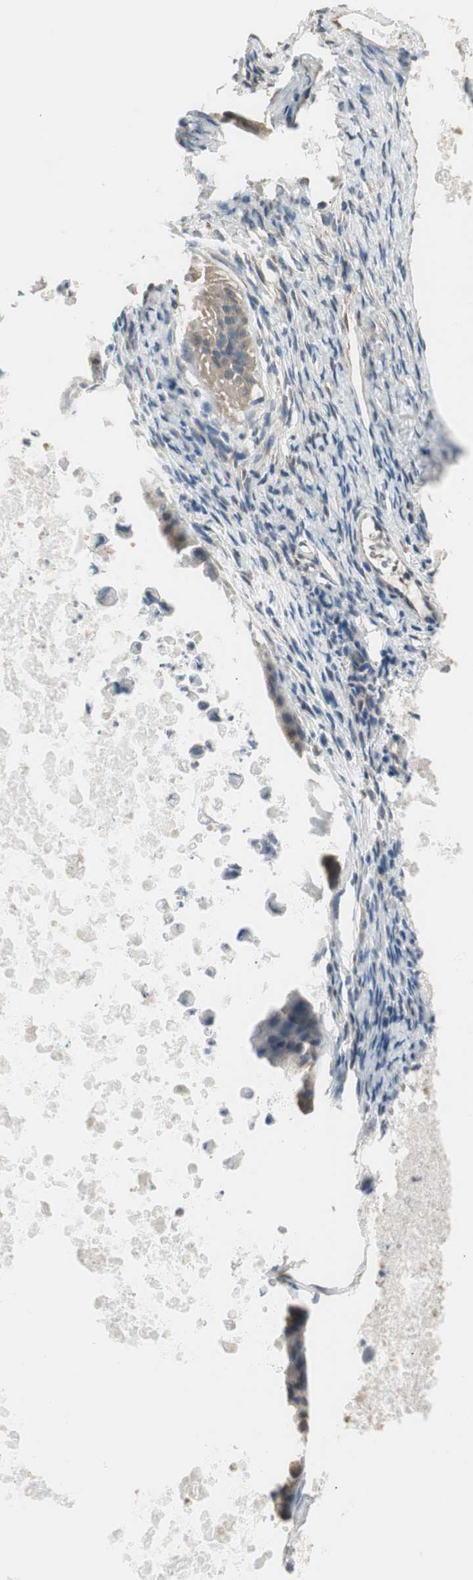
{"staining": {"intensity": "weak", "quantity": ">75%", "location": "cytoplasmic/membranous"}, "tissue": "ovarian cancer", "cell_type": "Tumor cells", "image_type": "cancer", "snomed": [{"axis": "morphology", "description": "Cystadenocarcinoma, mucinous, NOS"}, {"axis": "topography", "description": "Ovary"}], "caption": "Weak cytoplasmic/membranous positivity for a protein is seen in about >75% of tumor cells of mucinous cystadenocarcinoma (ovarian) using IHC.", "gene": "NUCB2", "patient": {"sex": "female", "age": 37}}